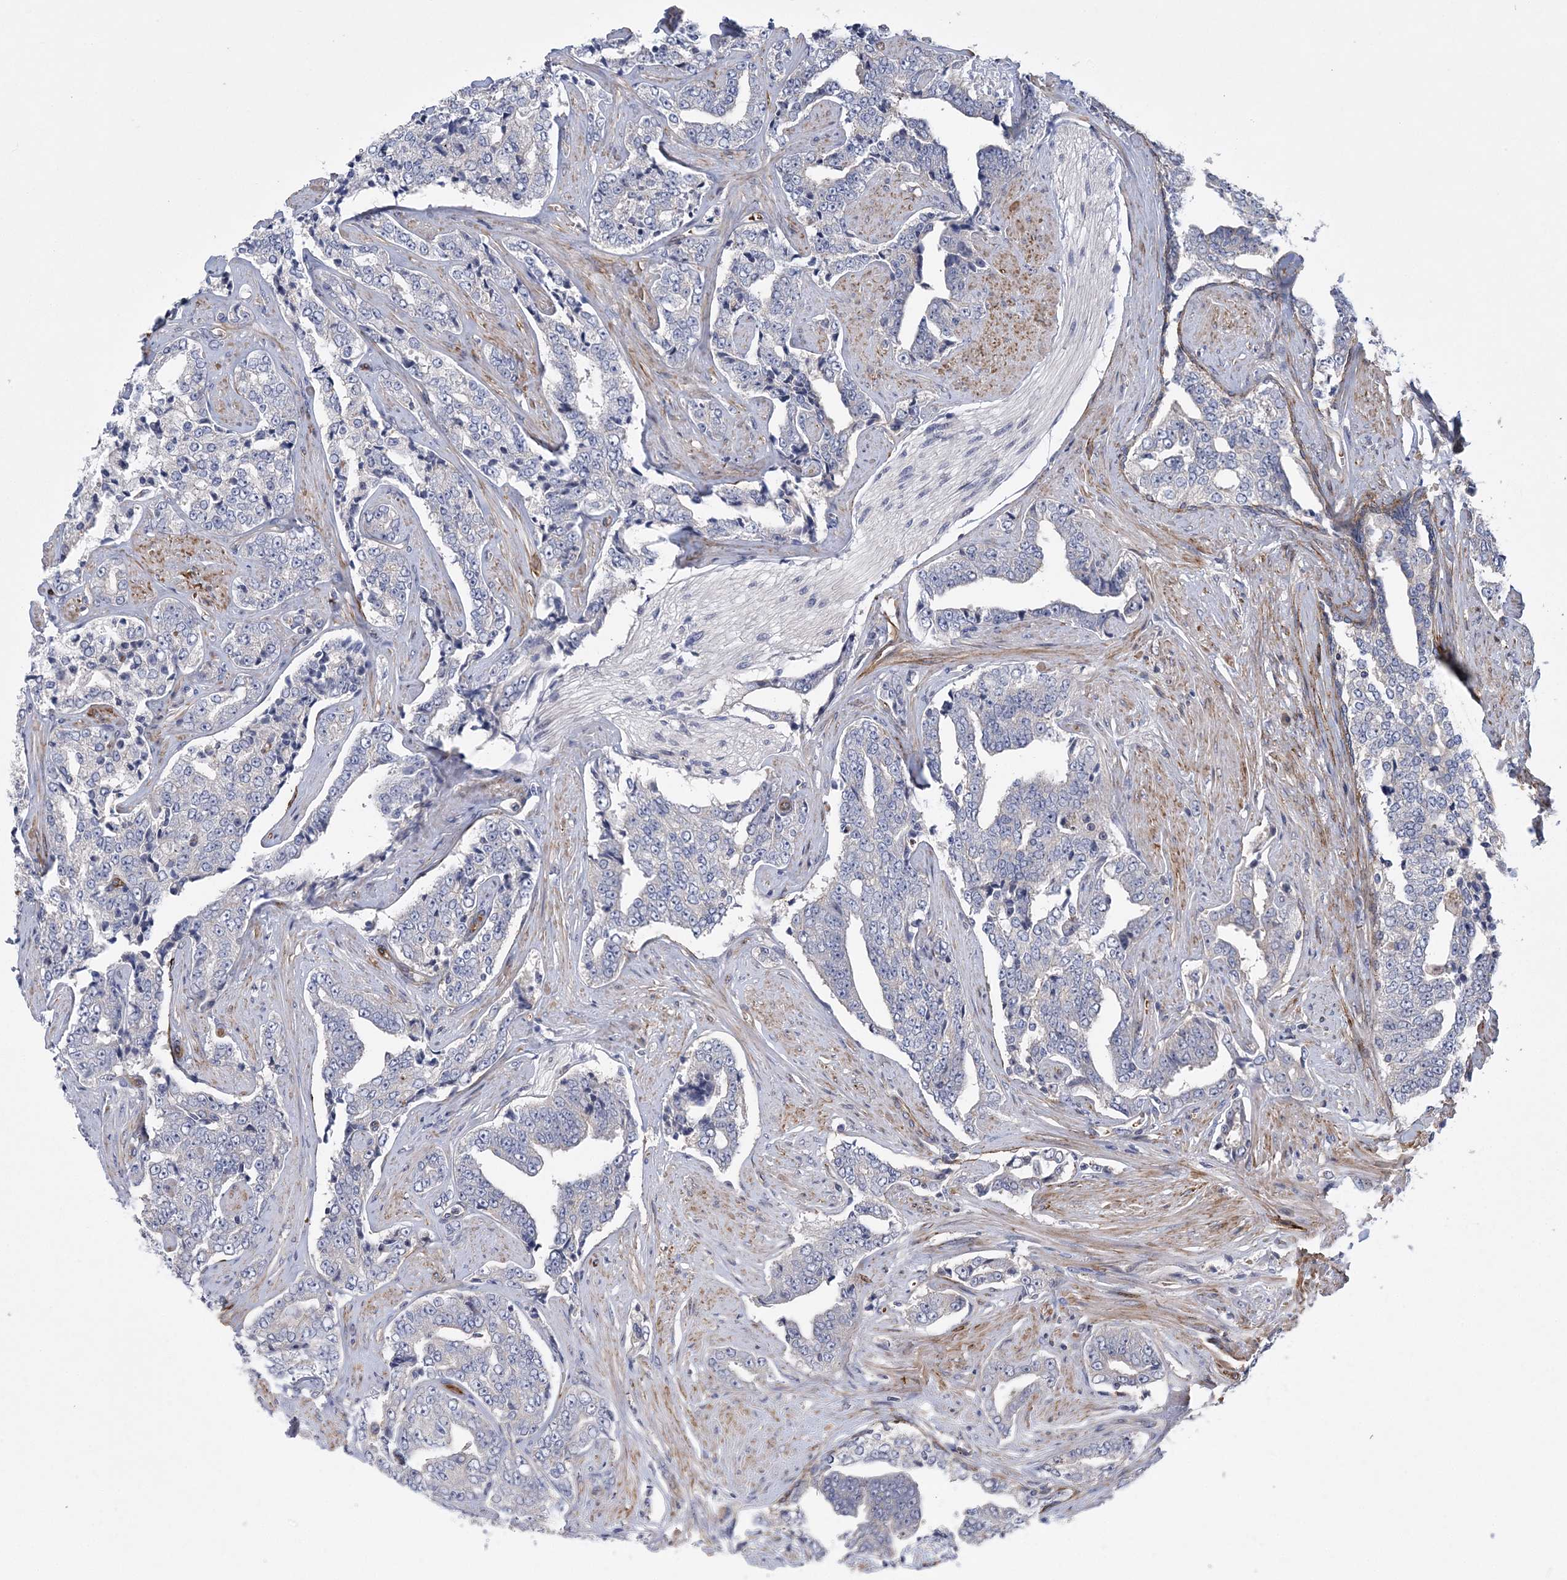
{"staining": {"intensity": "negative", "quantity": "none", "location": "none"}, "tissue": "prostate cancer", "cell_type": "Tumor cells", "image_type": "cancer", "snomed": [{"axis": "morphology", "description": "Adenocarcinoma, High grade"}, {"axis": "topography", "description": "Prostate"}], "caption": "Tumor cells are negative for protein expression in human prostate cancer (adenocarcinoma (high-grade)).", "gene": "CALN1", "patient": {"sex": "male", "age": 71}}